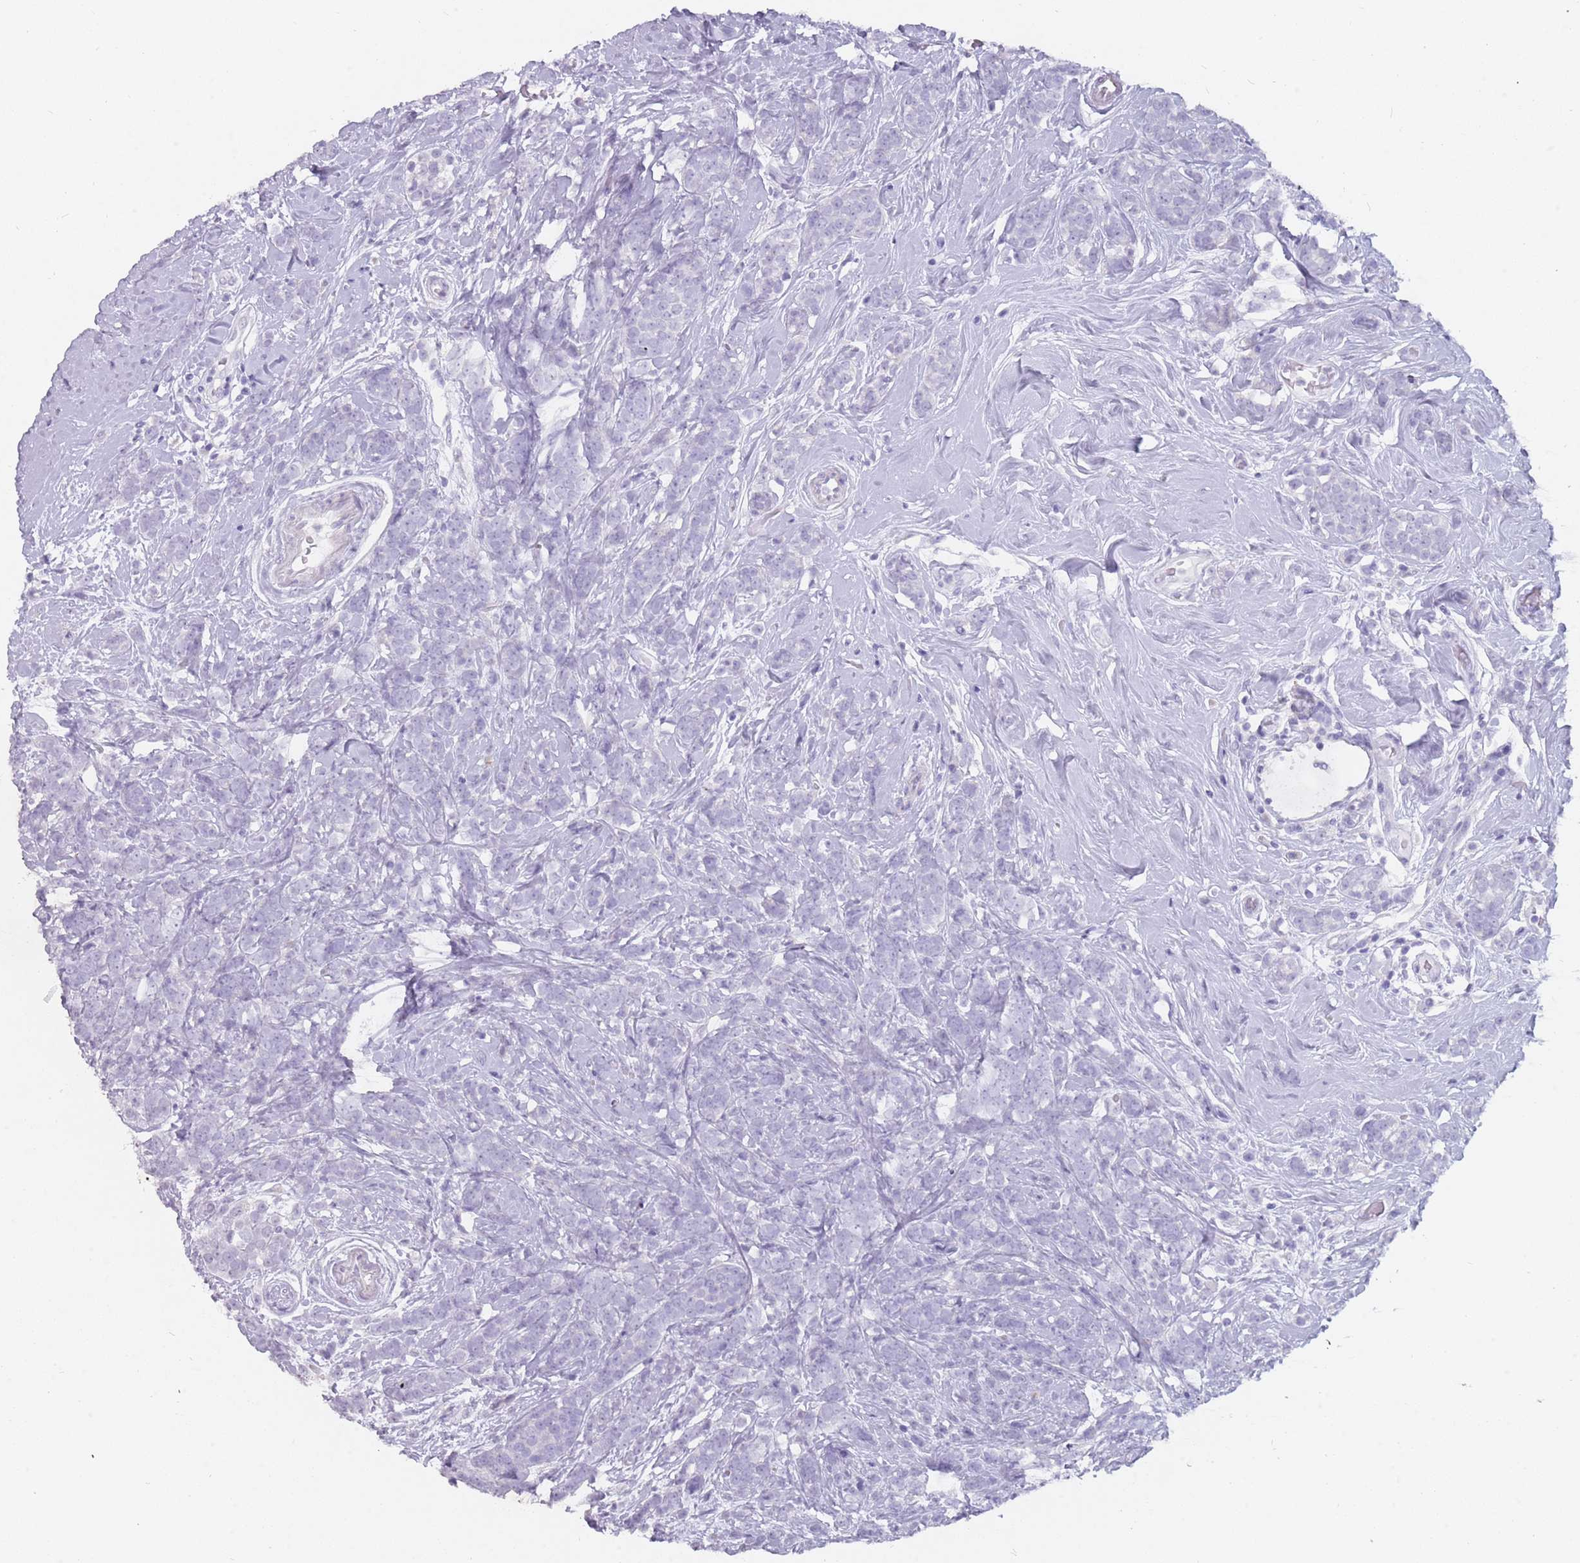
{"staining": {"intensity": "negative", "quantity": "none", "location": "none"}, "tissue": "breast cancer", "cell_type": "Tumor cells", "image_type": "cancer", "snomed": [{"axis": "morphology", "description": "Lobular carcinoma"}, {"axis": "topography", "description": "Breast"}], "caption": "DAB (3,3'-diaminobenzidine) immunohistochemical staining of human breast cancer exhibits no significant positivity in tumor cells.", "gene": "DDX4", "patient": {"sex": "female", "age": 58}}